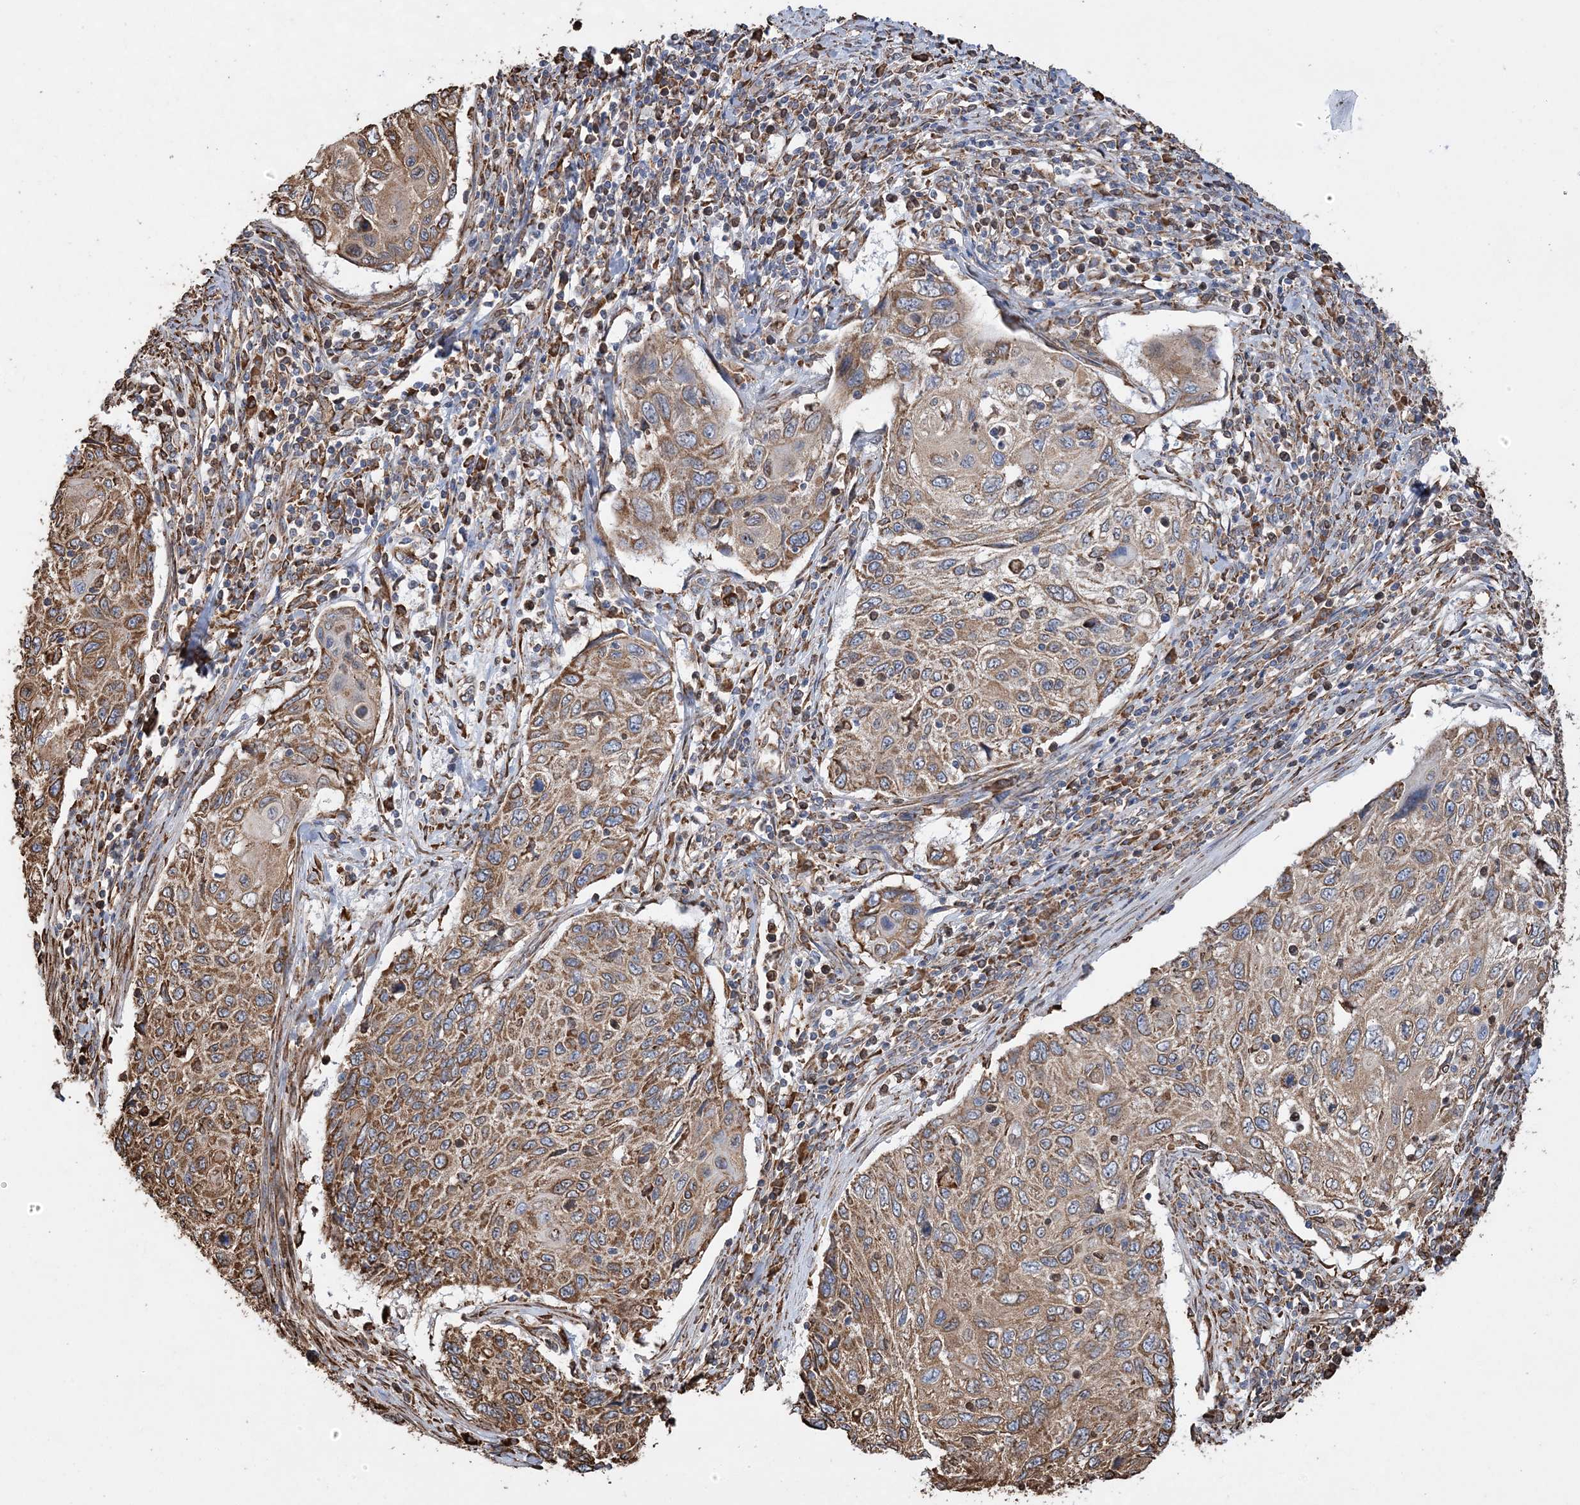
{"staining": {"intensity": "moderate", "quantity": ">75%", "location": "cytoplasmic/membranous"}, "tissue": "cervical cancer", "cell_type": "Tumor cells", "image_type": "cancer", "snomed": [{"axis": "morphology", "description": "Squamous cell carcinoma, NOS"}, {"axis": "topography", "description": "Cervix"}], "caption": "Human squamous cell carcinoma (cervical) stained for a protein (brown) demonstrates moderate cytoplasmic/membranous positive staining in approximately >75% of tumor cells.", "gene": "WDR12", "patient": {"sex": "female", "age": 70}}